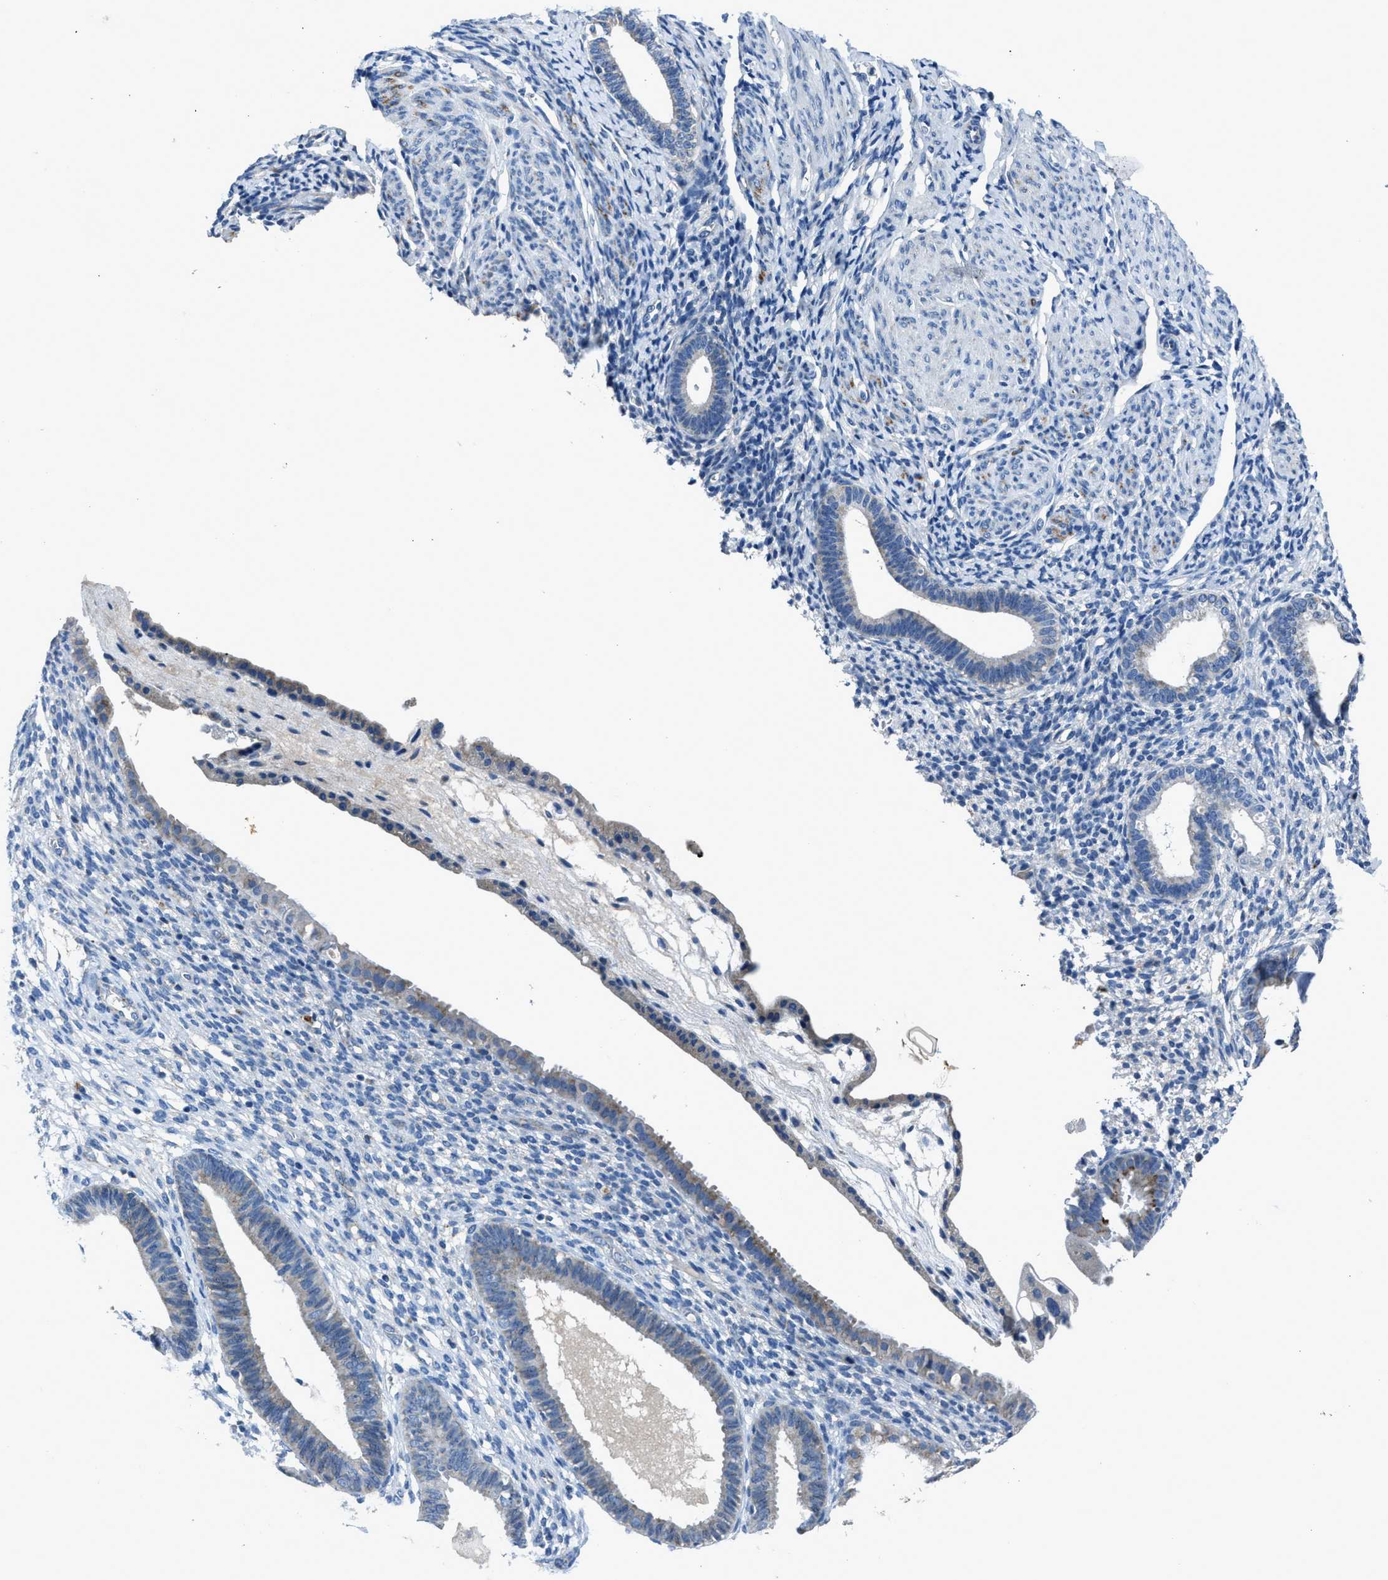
{"staining": {"intensity": "negative", "quantity": "none", "location": "none"}, "tissue": "endometrium", "cell_type": "Cells in endometrial stroma", "image_type": "normal", "snomed": [{"axis": "morphology", "description": "Normal tissue, NOS"}, {"axis": "topography", "description": "Endometrium"}], "caption": "DAB immunohistochemical staining of normal endometrium reveals no significant expression in cells in endometrial stroma.", "gene": "ADAM2", "patient": {"sex": "female", "age": 61}}